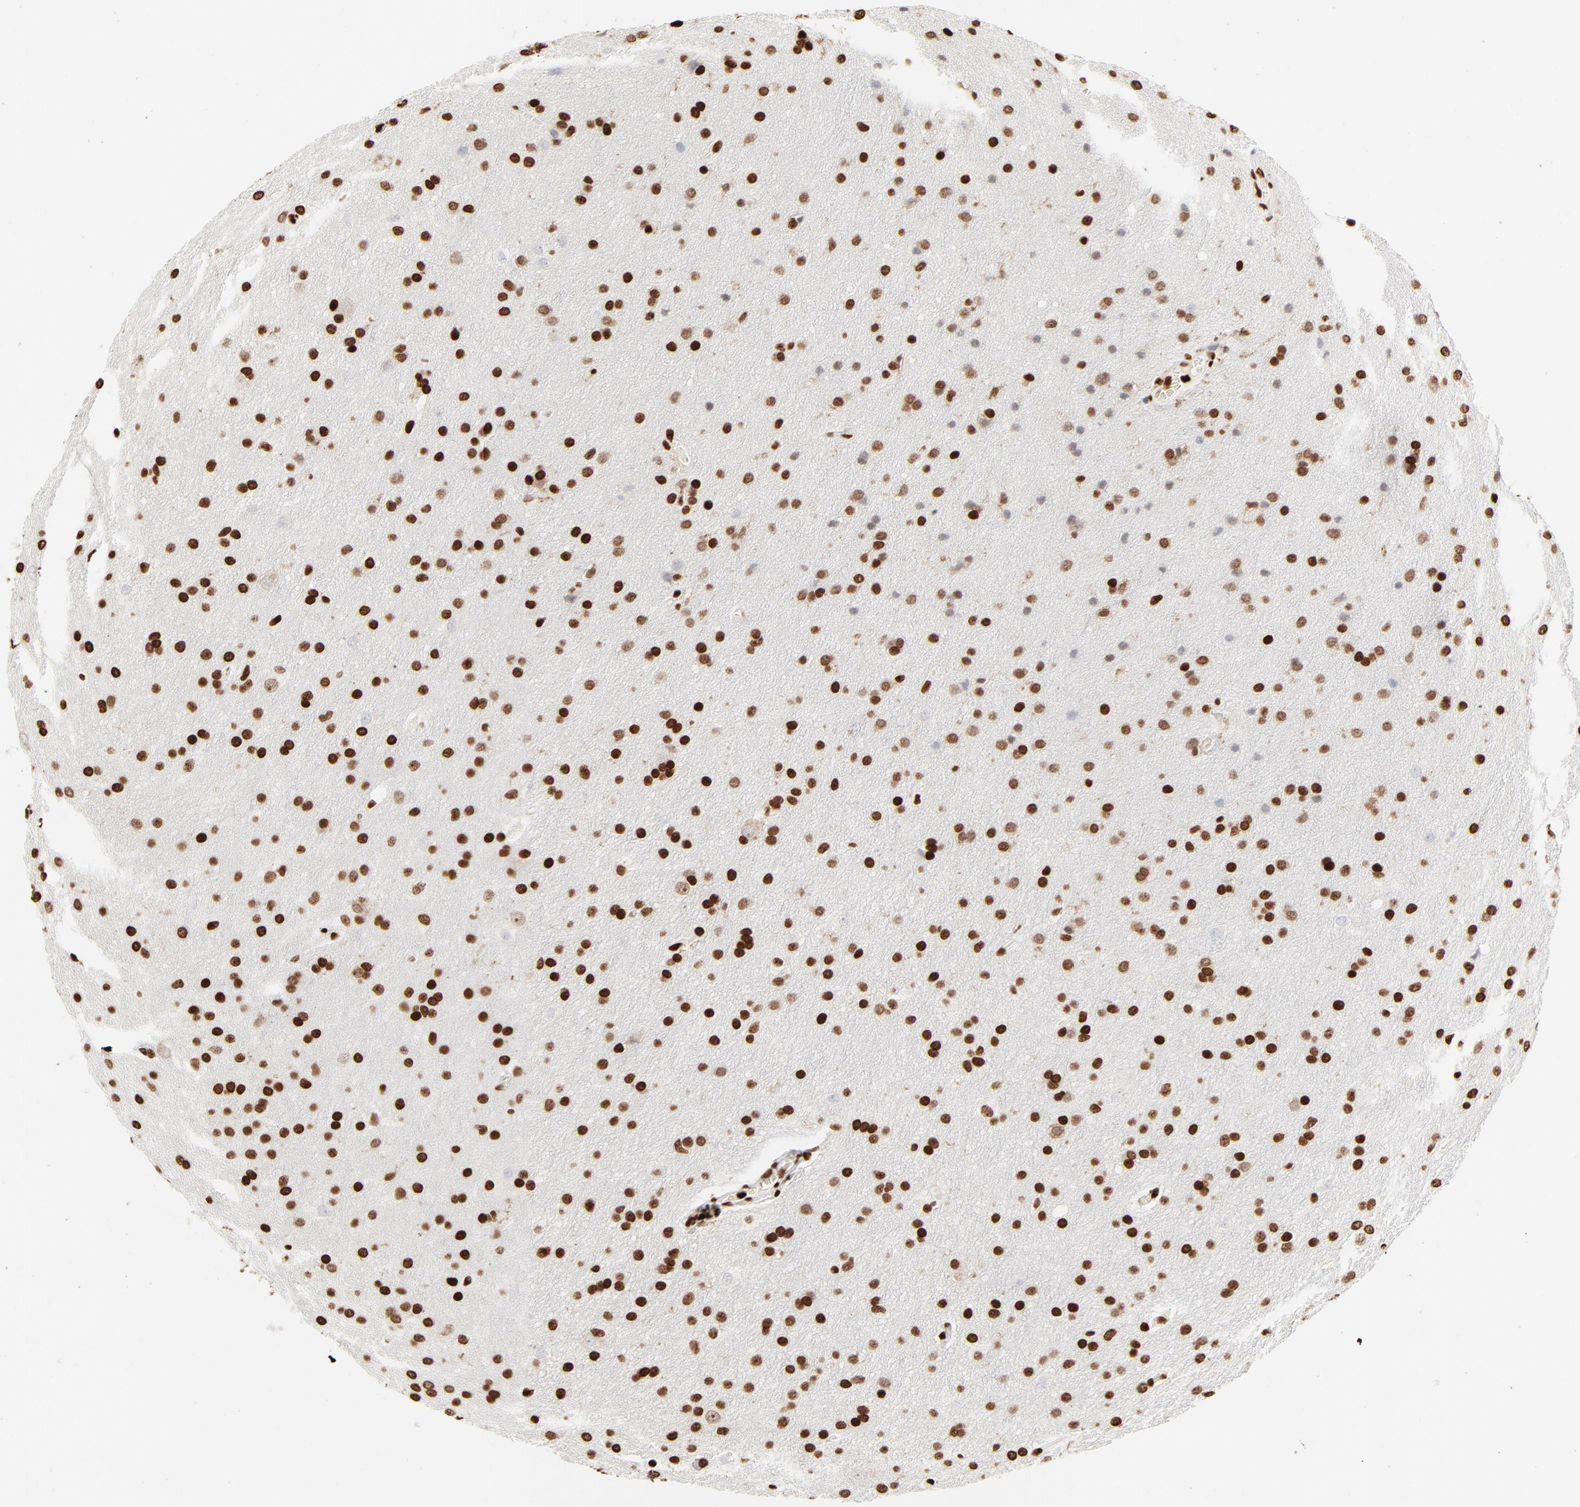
{"staining": {"intensity": "strong", "quantity": ">75%", "location": "nuclear"}, "tissue": "glioma", "cell_type": "Tumor cells", "image_type": "cancer", "snomed": [{"axis": "morphology", "description": "Glioma, malignant, Low grade"}, {"axis": "topography", "description": "Brain"}], "caption": "Immunohistochemical staining of low-grade glioma (malignant) exhibits strong nuclear protein expression in about >75% of tumor cells.", "gene": "HMGB2", "patient": {"sex": "female", "age": 32}}